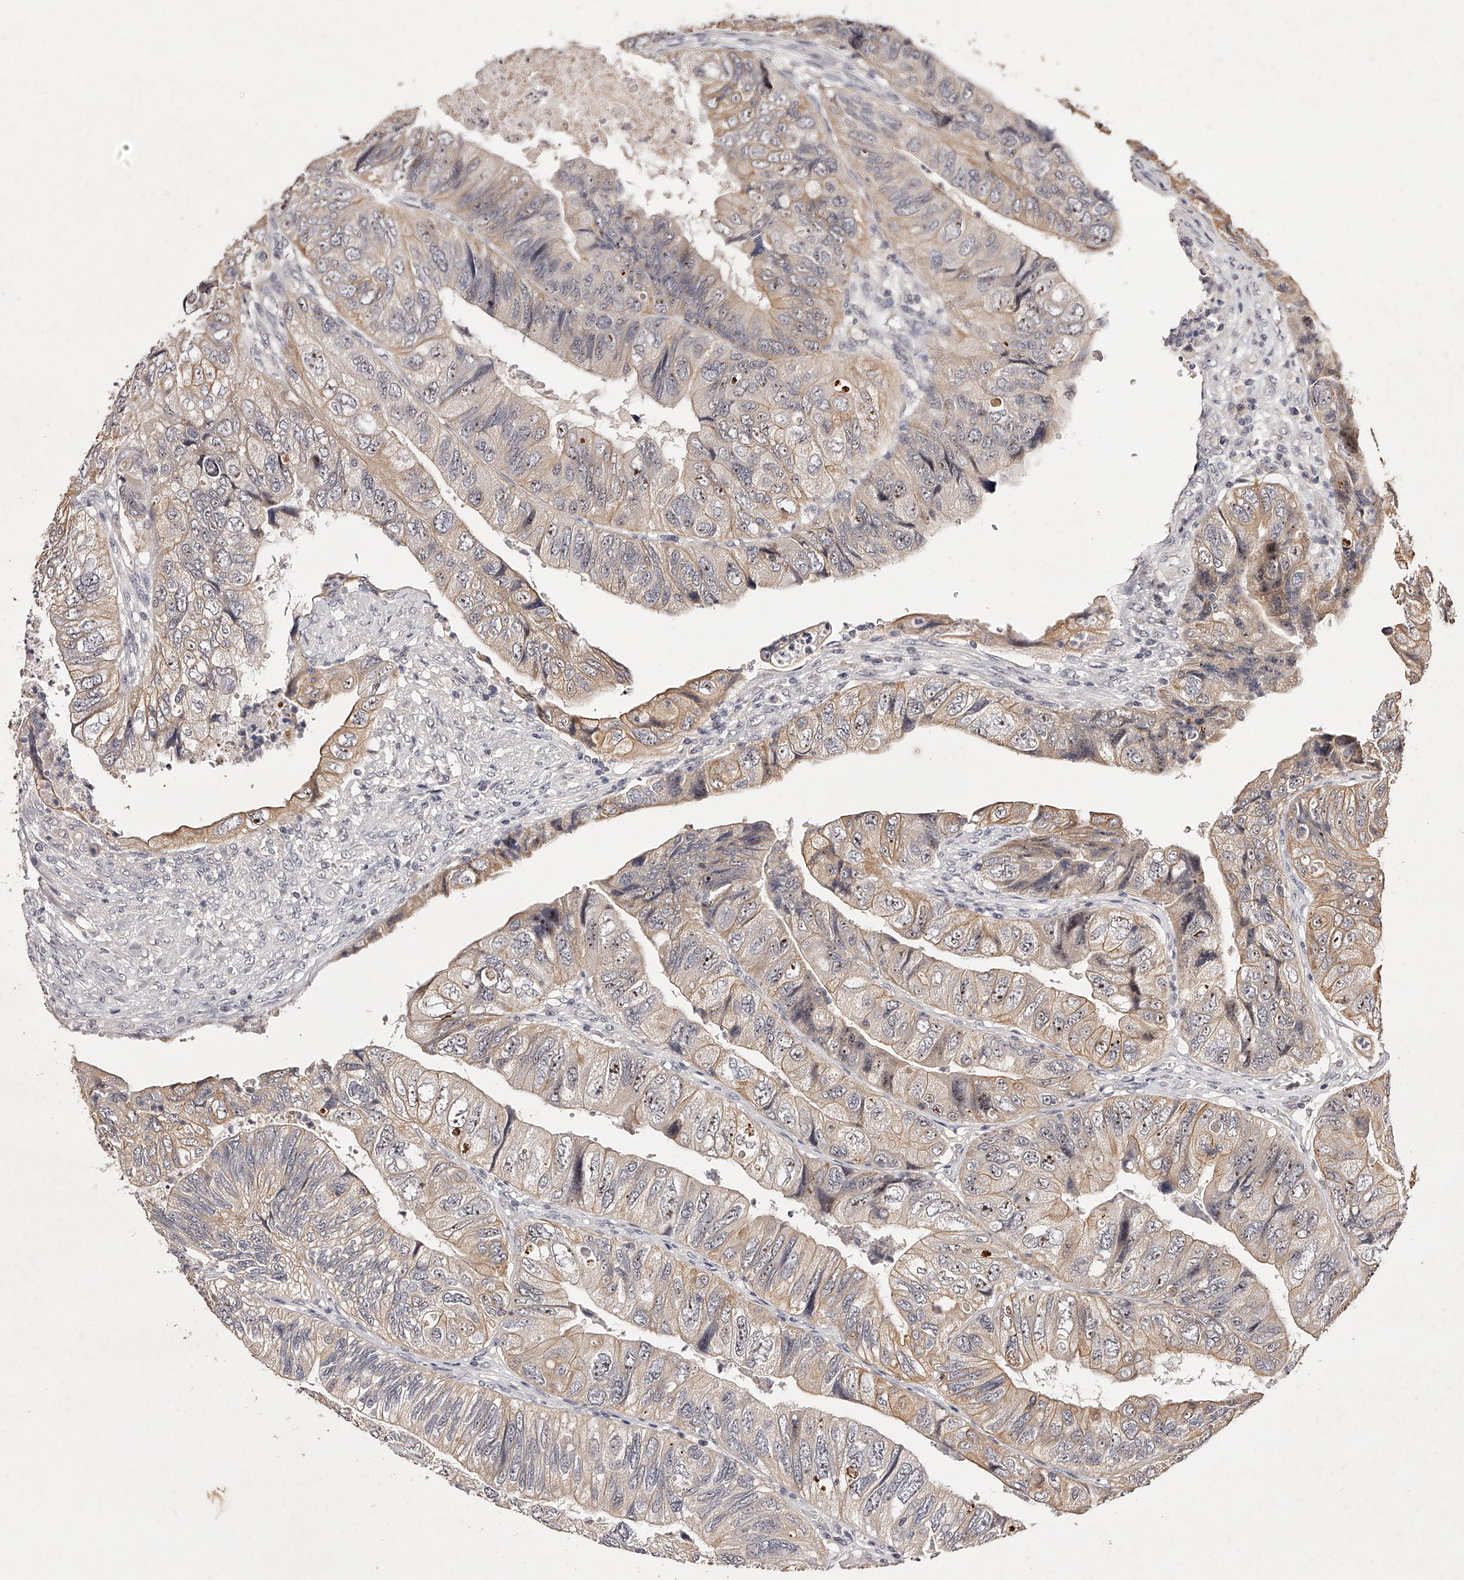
{"staining": {"intensity": "weak", "quantity": "25%-75%", "location": "cytoplasmic/membranous,nuclear"}, "tissue": "colorectal cancer", "cell_type": "Tumor cells", "image_type": "cancer", "snomed": [{"axis": "morphology", "description": "Adenocarcinoma, NOS"}, {"axis": "topography", "description": "Rectum"}], "caption": "Adenocarcinoma (colorectal) stained for a protein (brown) displays weak cytoplasmic/membranous and nuclear positive positivity in approximately 25%-75% of tumor cells.", "gene": "PHACTR1", "patient": {"sex": "male", "age": 63}}